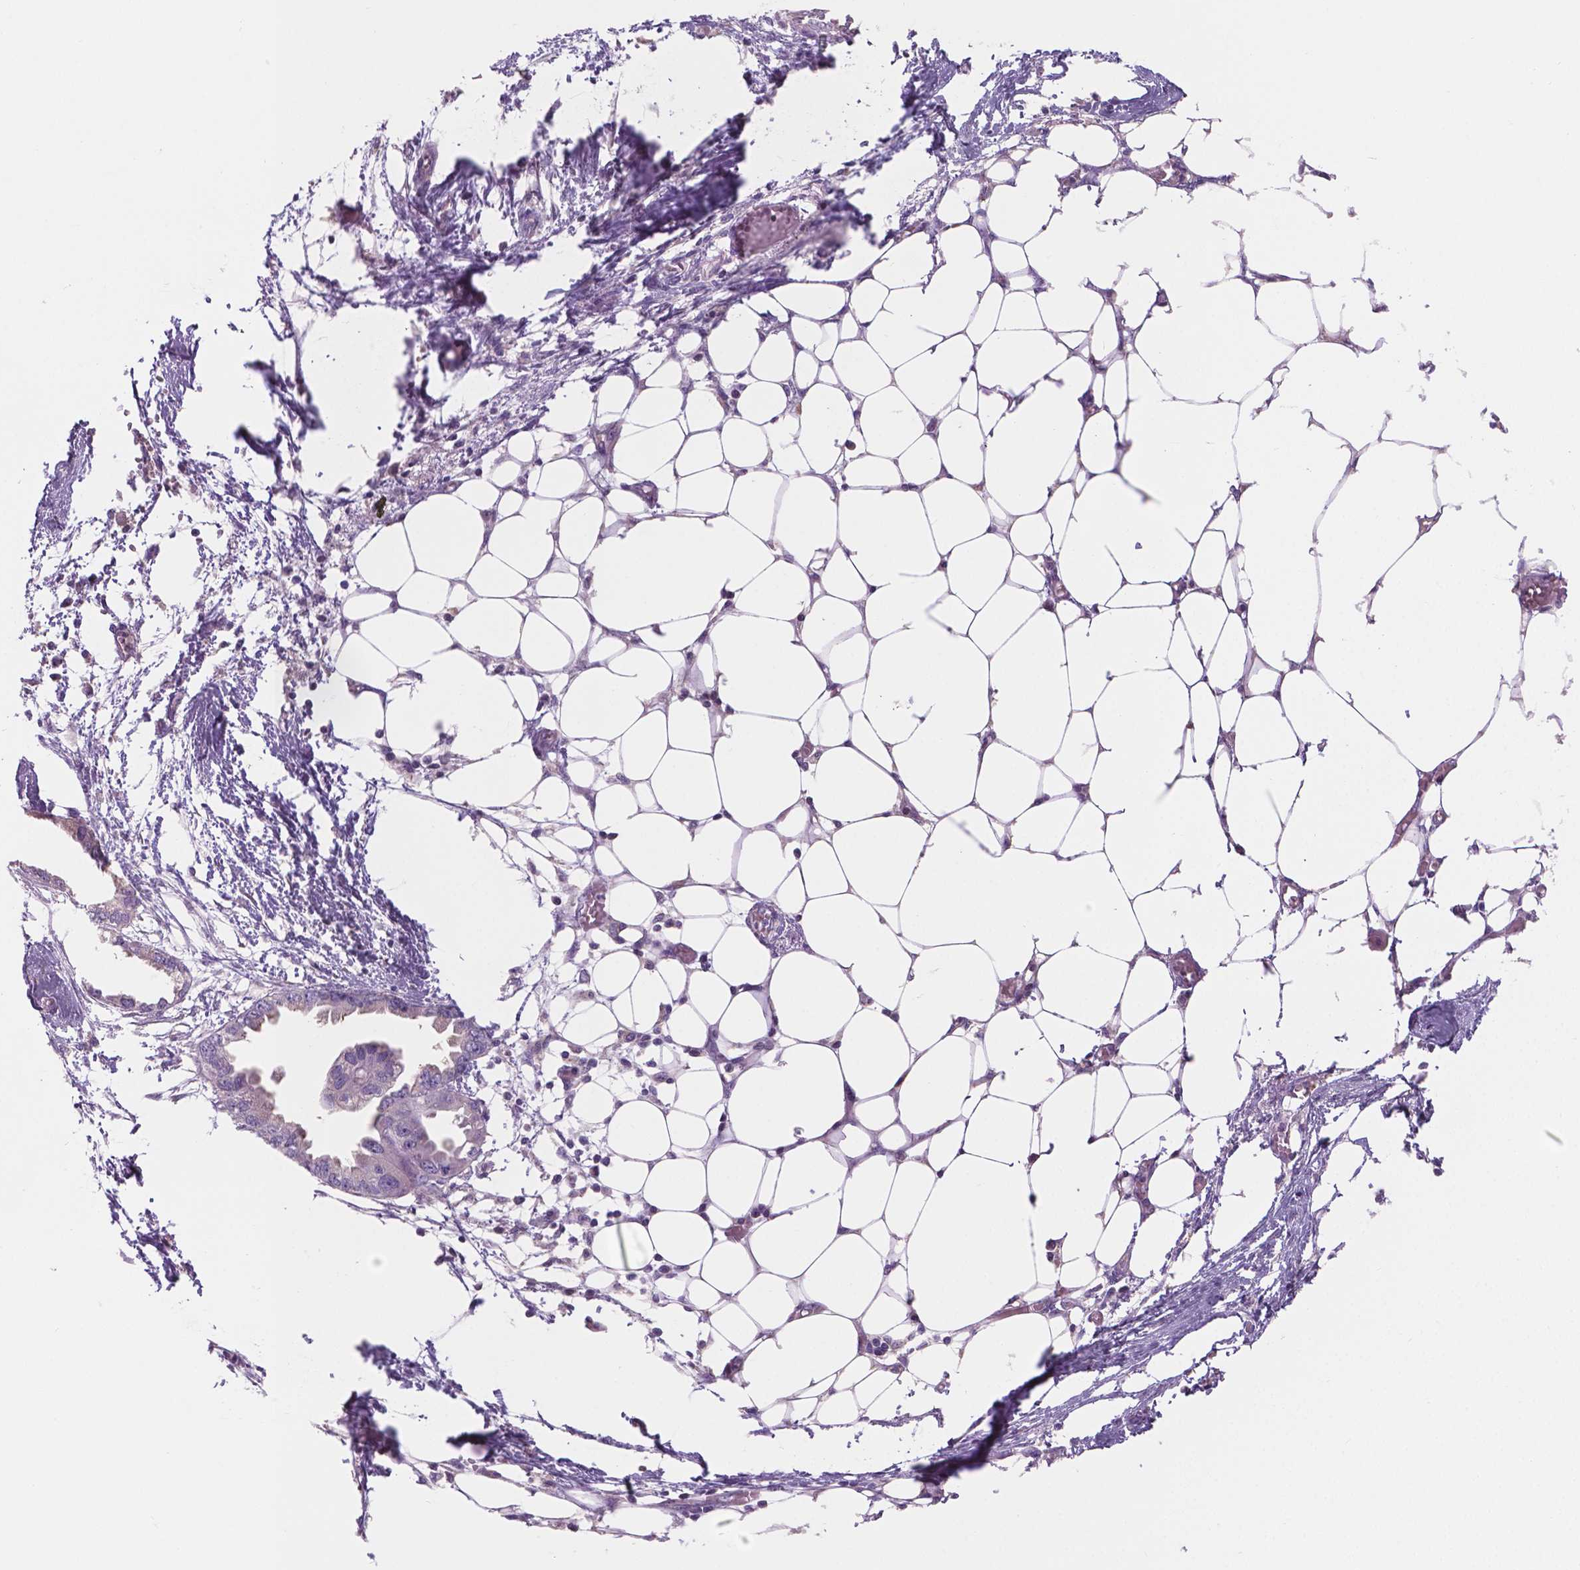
{"staining": {"intensity": "negative", "quantity": "none", "location": "none"}, "tissue": "endometrial cancer", "cell_type": "Tumor cells", "image_type": "cancer", "snomed": [{"axis": "morphology", "description": "Adenocarcinoma, NOS"}, {"axis": "morphology", "description": "Adenocarcinoma, metastatic, NOS"}, {"axis": "topography", "description": "Adipose tissue"}, {"axis": "topography", "description": "Endometrium"}], "caption": "The immunohistochemistry (IHC) image has no significant positivity in tumor cells of endometrial metastatic adenocarcinoma tissue.", "gene": "SBSN", "patient": {"sex": "female", "age": 67}}